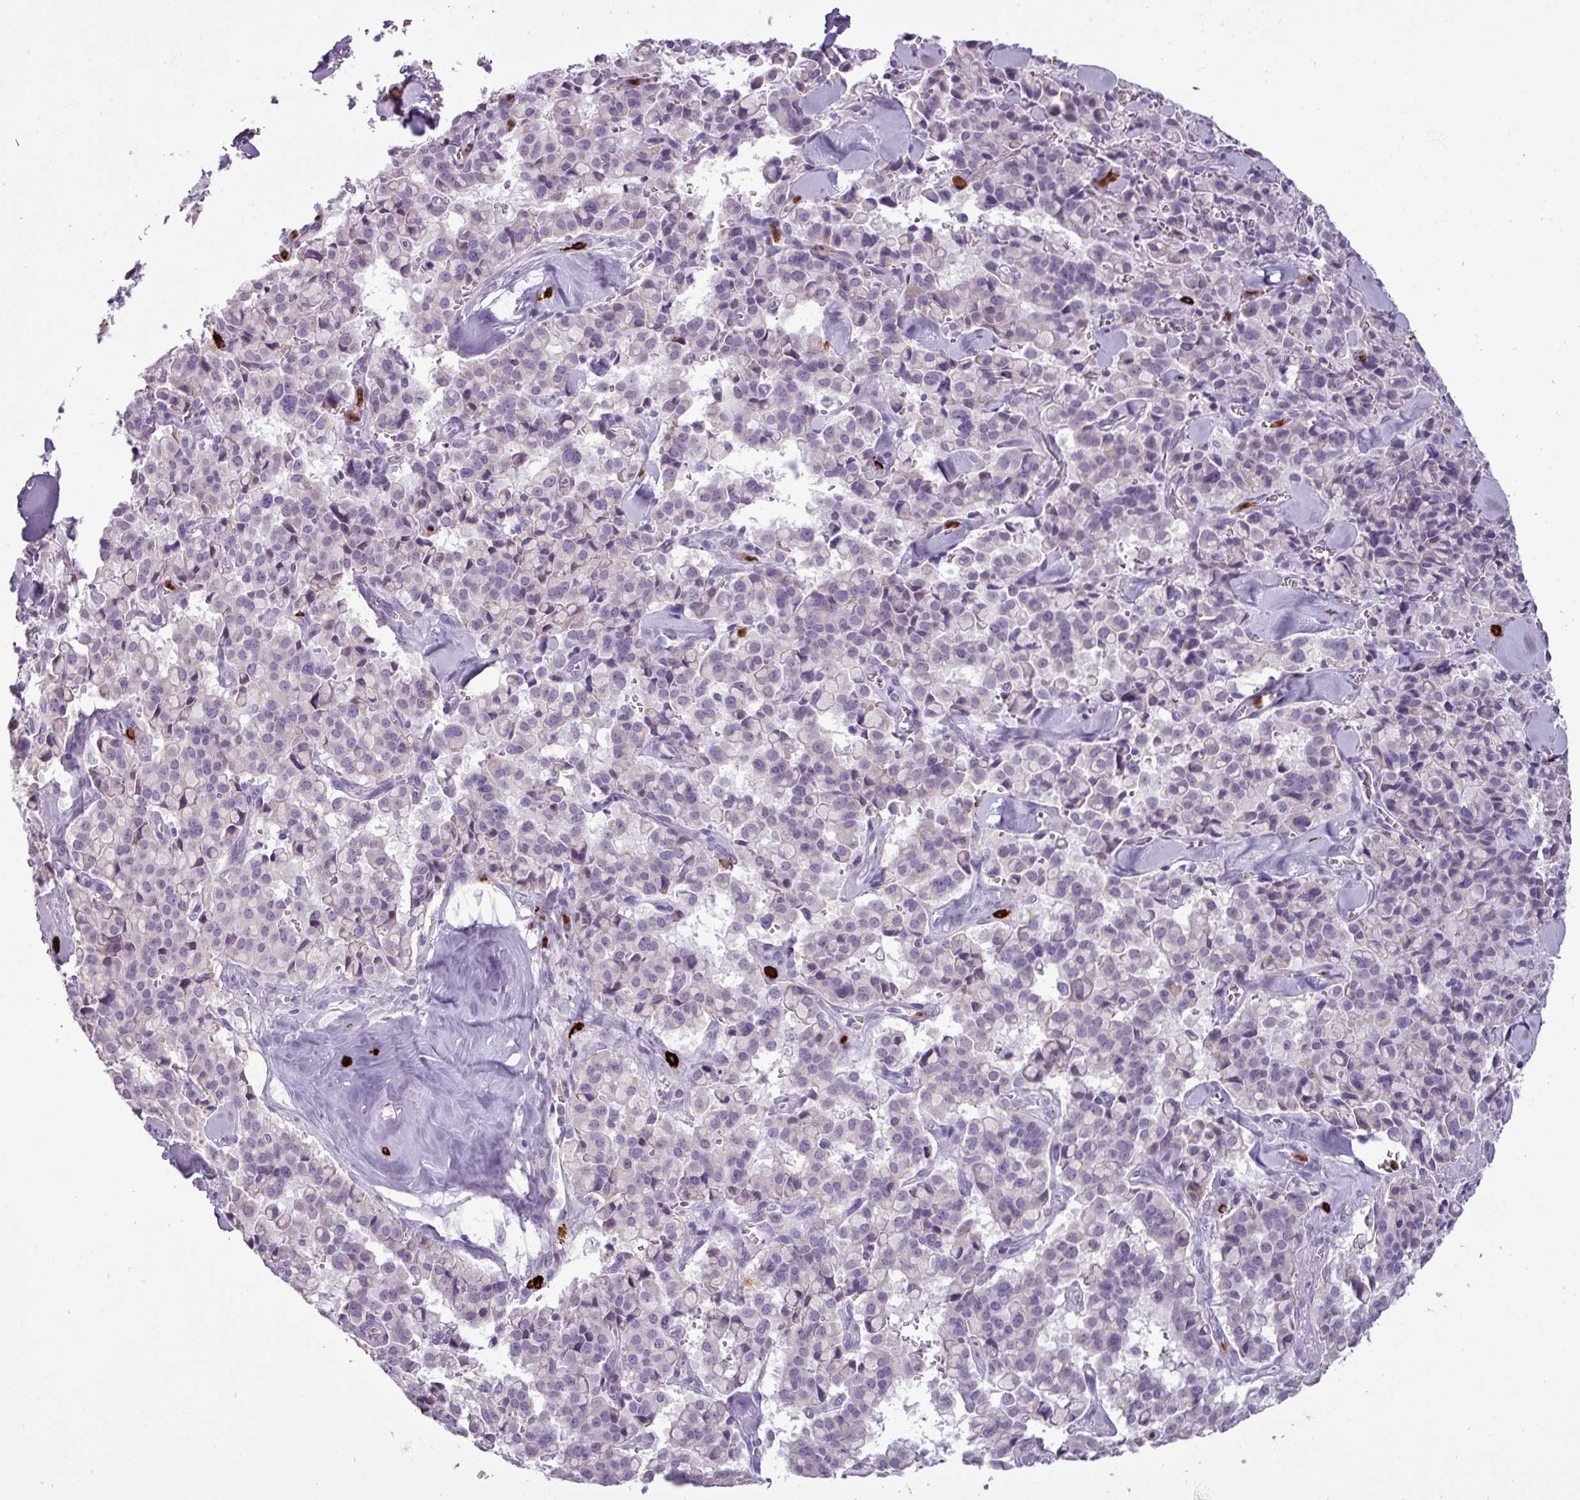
{"staining": {"intensity": "negative", "quantity": "none", "location": "none"}, "tissue": "pancreatic cancer", "cell_type": "Tumor cells", "image_type": "cancer", "snomed": [{"axis": "morphology", "description": "Adenocarcinoma, NOS"}, {"axis": "topography", "description": "Pancreas"}], "caption": "Histopathology image shows no protein positivity in tumor cells of pancreatic adenocarcinoma tissue. (DAB immunohistochemistry (IHC) visualized using brightfield microscopy, high magnification).", "gene": "TRIM39", "patient": {"sex": "male", "age": 65}}